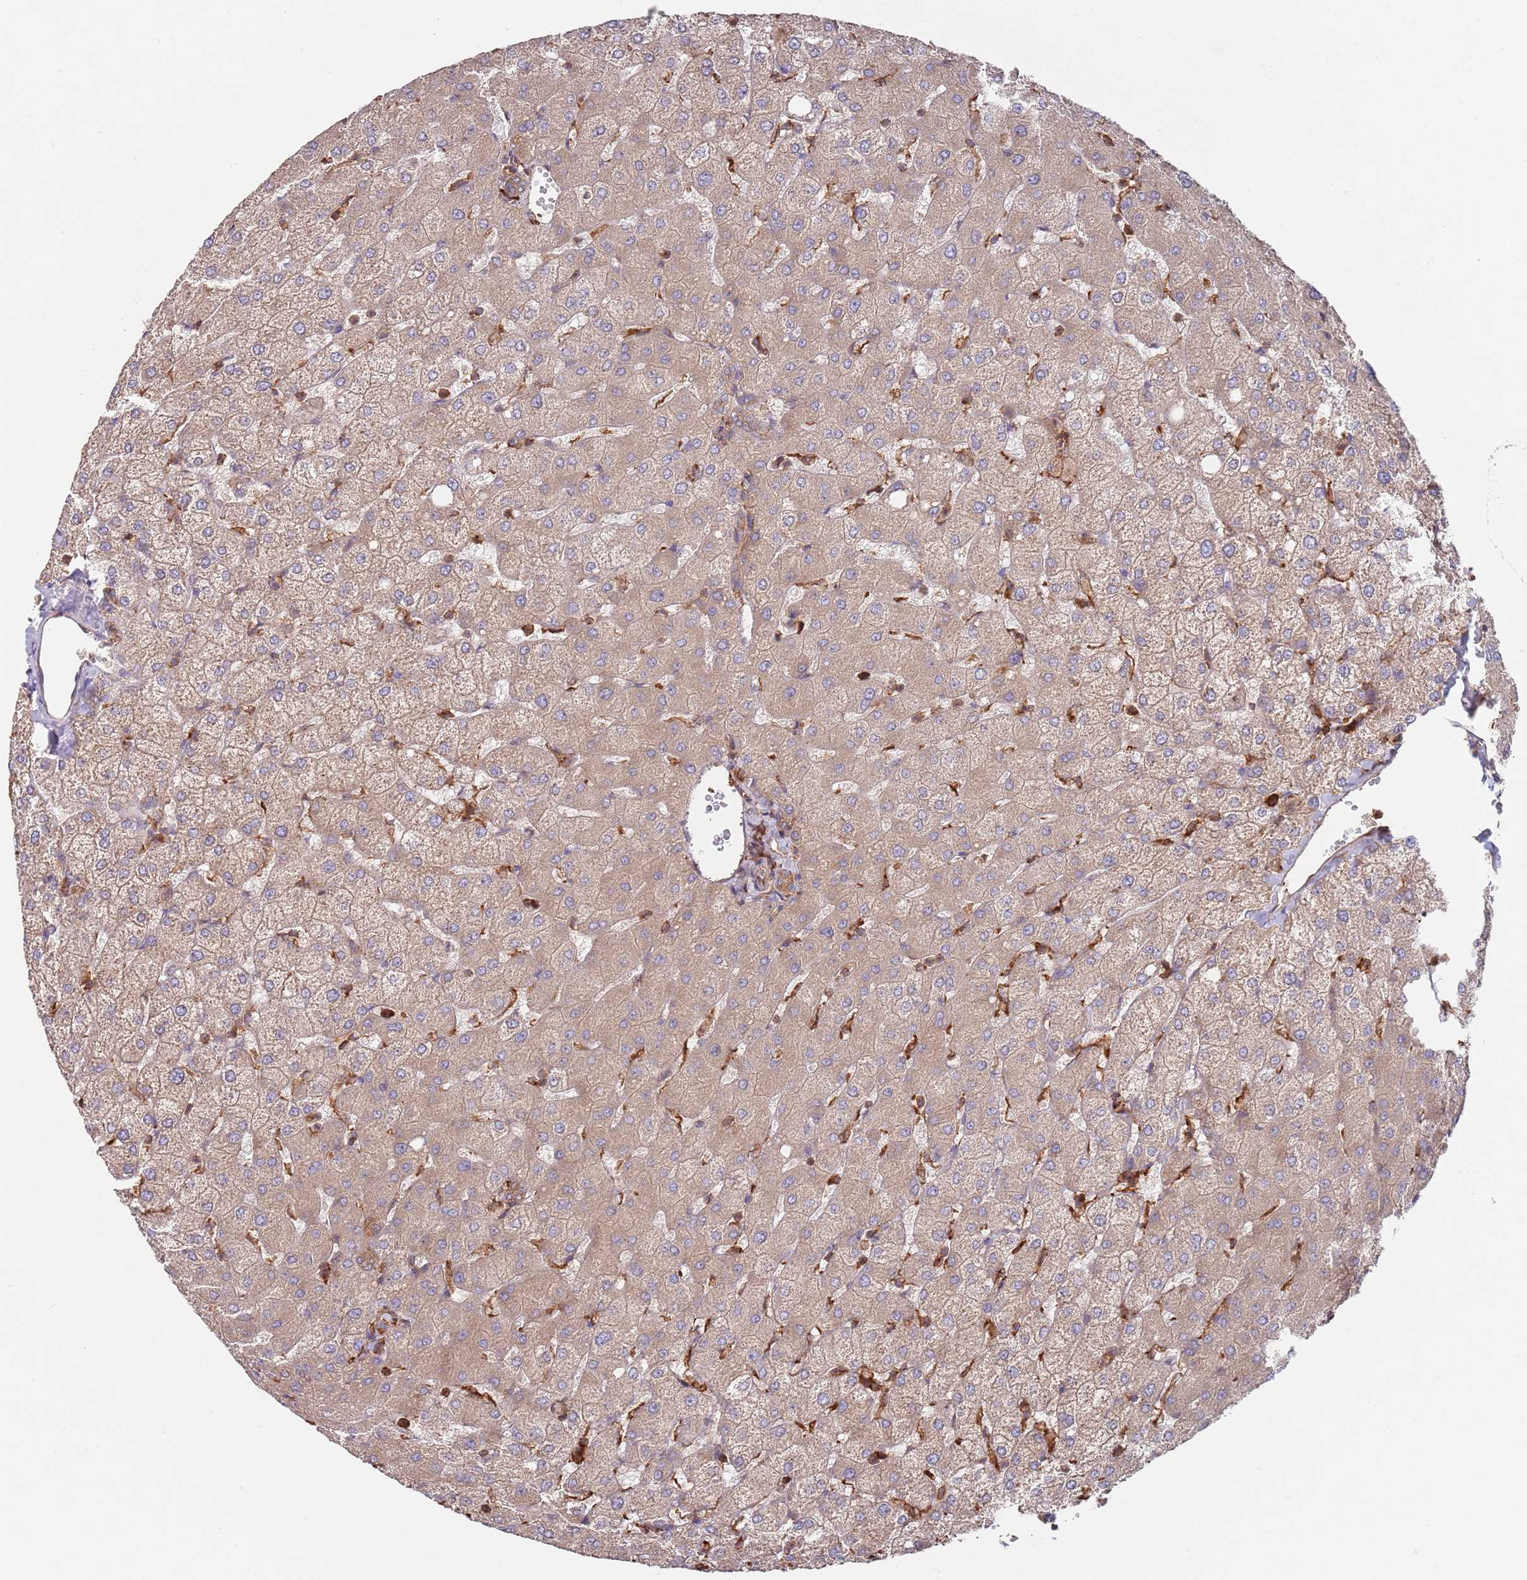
{"staining": {"intensity": "weak", "quantity": ">75%", "location": "cytoplasmic/membranous"}, "tissue": "liver", "cell_type": "Cholangiocytes", "image_type": "normal", "snomed": [{"axis": "morphology", "description": "Normal tissue, NOS"}, {"axis": "topography", "description": "Liver"}], "caption": "Immunohistochemistry staining of benign liver, which displays low levels of weak cytoplasmic/membranous positivity in approximately >75% of cholangiocytes indicating weak cytoplasmic/membranous protein positivity. The staining was performed using DAB (3,3'-diaminobenzidine) (brown) for protein detection and nuclei were counterstained in hematoxylin (blue).", "gene": "RNF19B", "patient": {"sex": "female", "age": 54}}